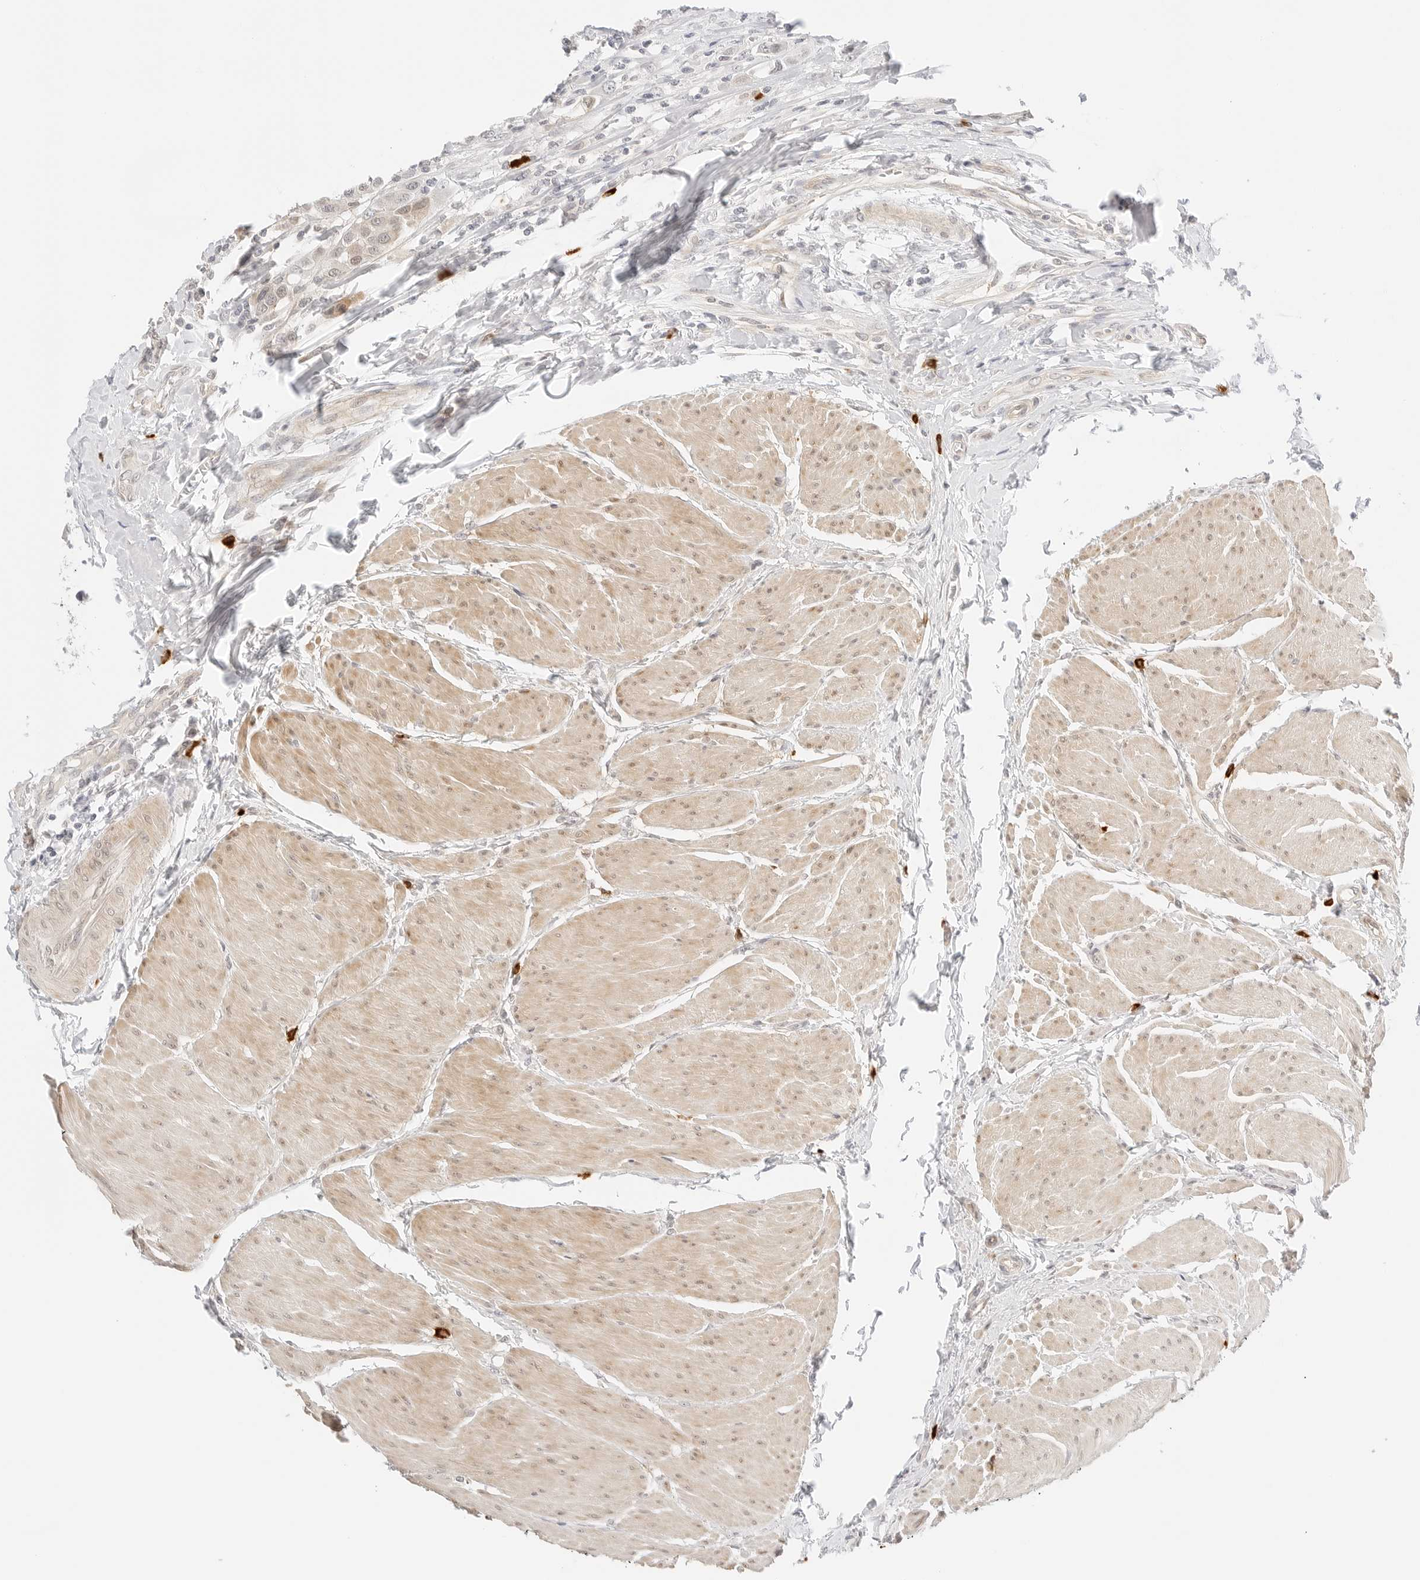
{"staining": {"intensity": "weak", "quantity": "<25%", "location": "cytoplasmic/membranous,nuclear"}, "tissue": "urothelial cancer", "cell_type": "Tumor cells", "image_type": "cancer", "snomed": [{"axis": "morphology", "description": "Urothelial carcinoma, High grade"}, {"axis": "topography", "description": "Urinary bladder"}], "caption": "Immunohistochemistry (IHC) of urothelial carcinoma (high-grade) exhibits no staining in tumor cells.", "gene": "TEKT2", "patient": {"sex": "male", "age": 50}}